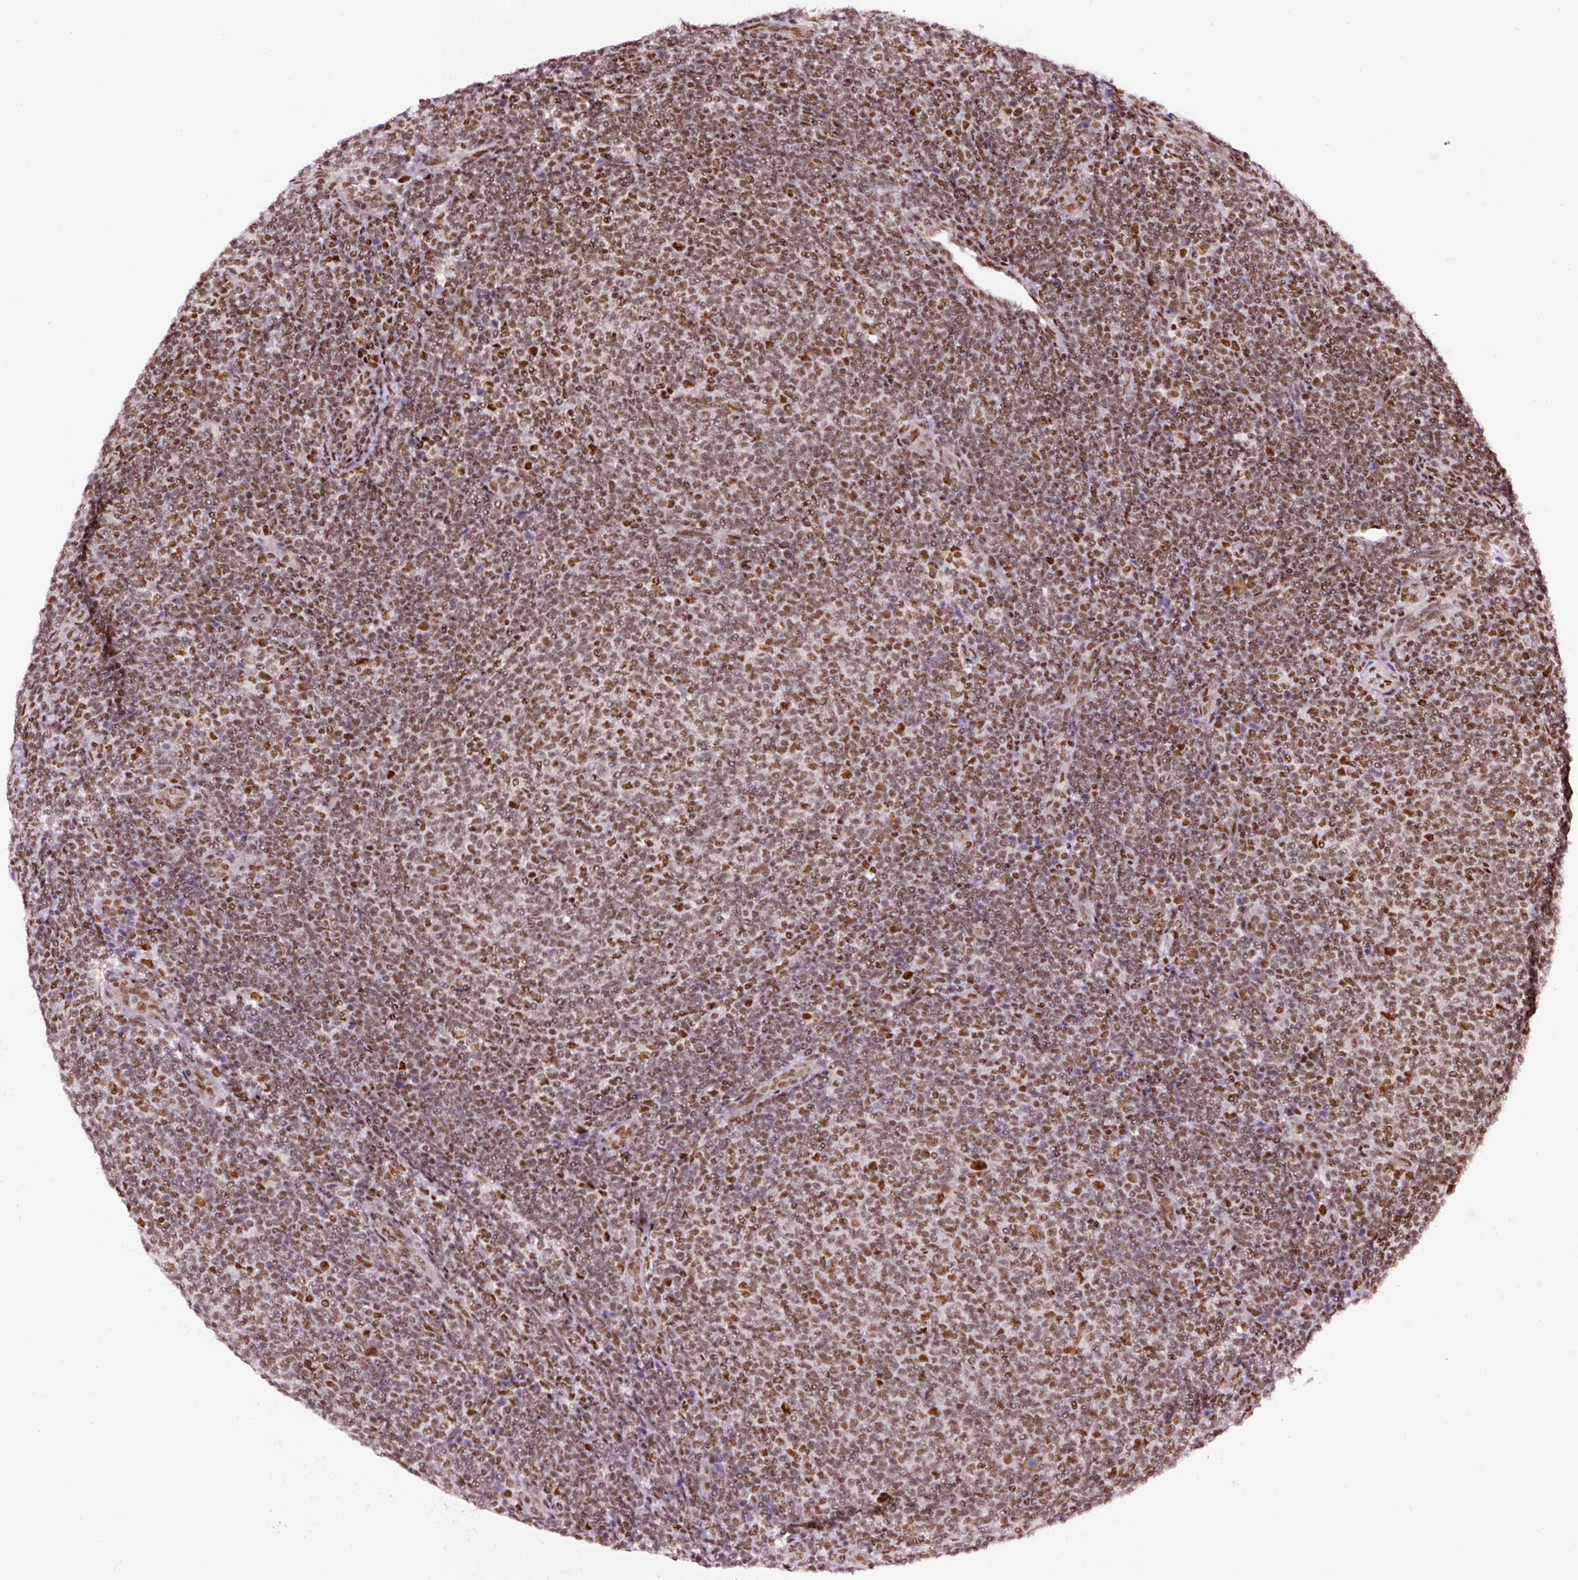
{"staining": {"intensity": "moderate", "quantity": ">75%", "location": "nuclear"}, "tissue": "lymphoma", "cell_type": "Tumor cells", "image_type": "cancer", "snomed": [{"axis": "morphology", "description": "Malignant lymphoma, non-Hodgkin's type, Low grade"}, {"axis": "topography", "description": "Lymph node"}], "caption": "A brown stain highlights moderate nuclear staining of a protein in human malignant lymphoma, non-Hodgkin's type (low-grade) tumor cells.", "gene": "HNRNPC", "patient": {"sex": "male", "age": 66}}